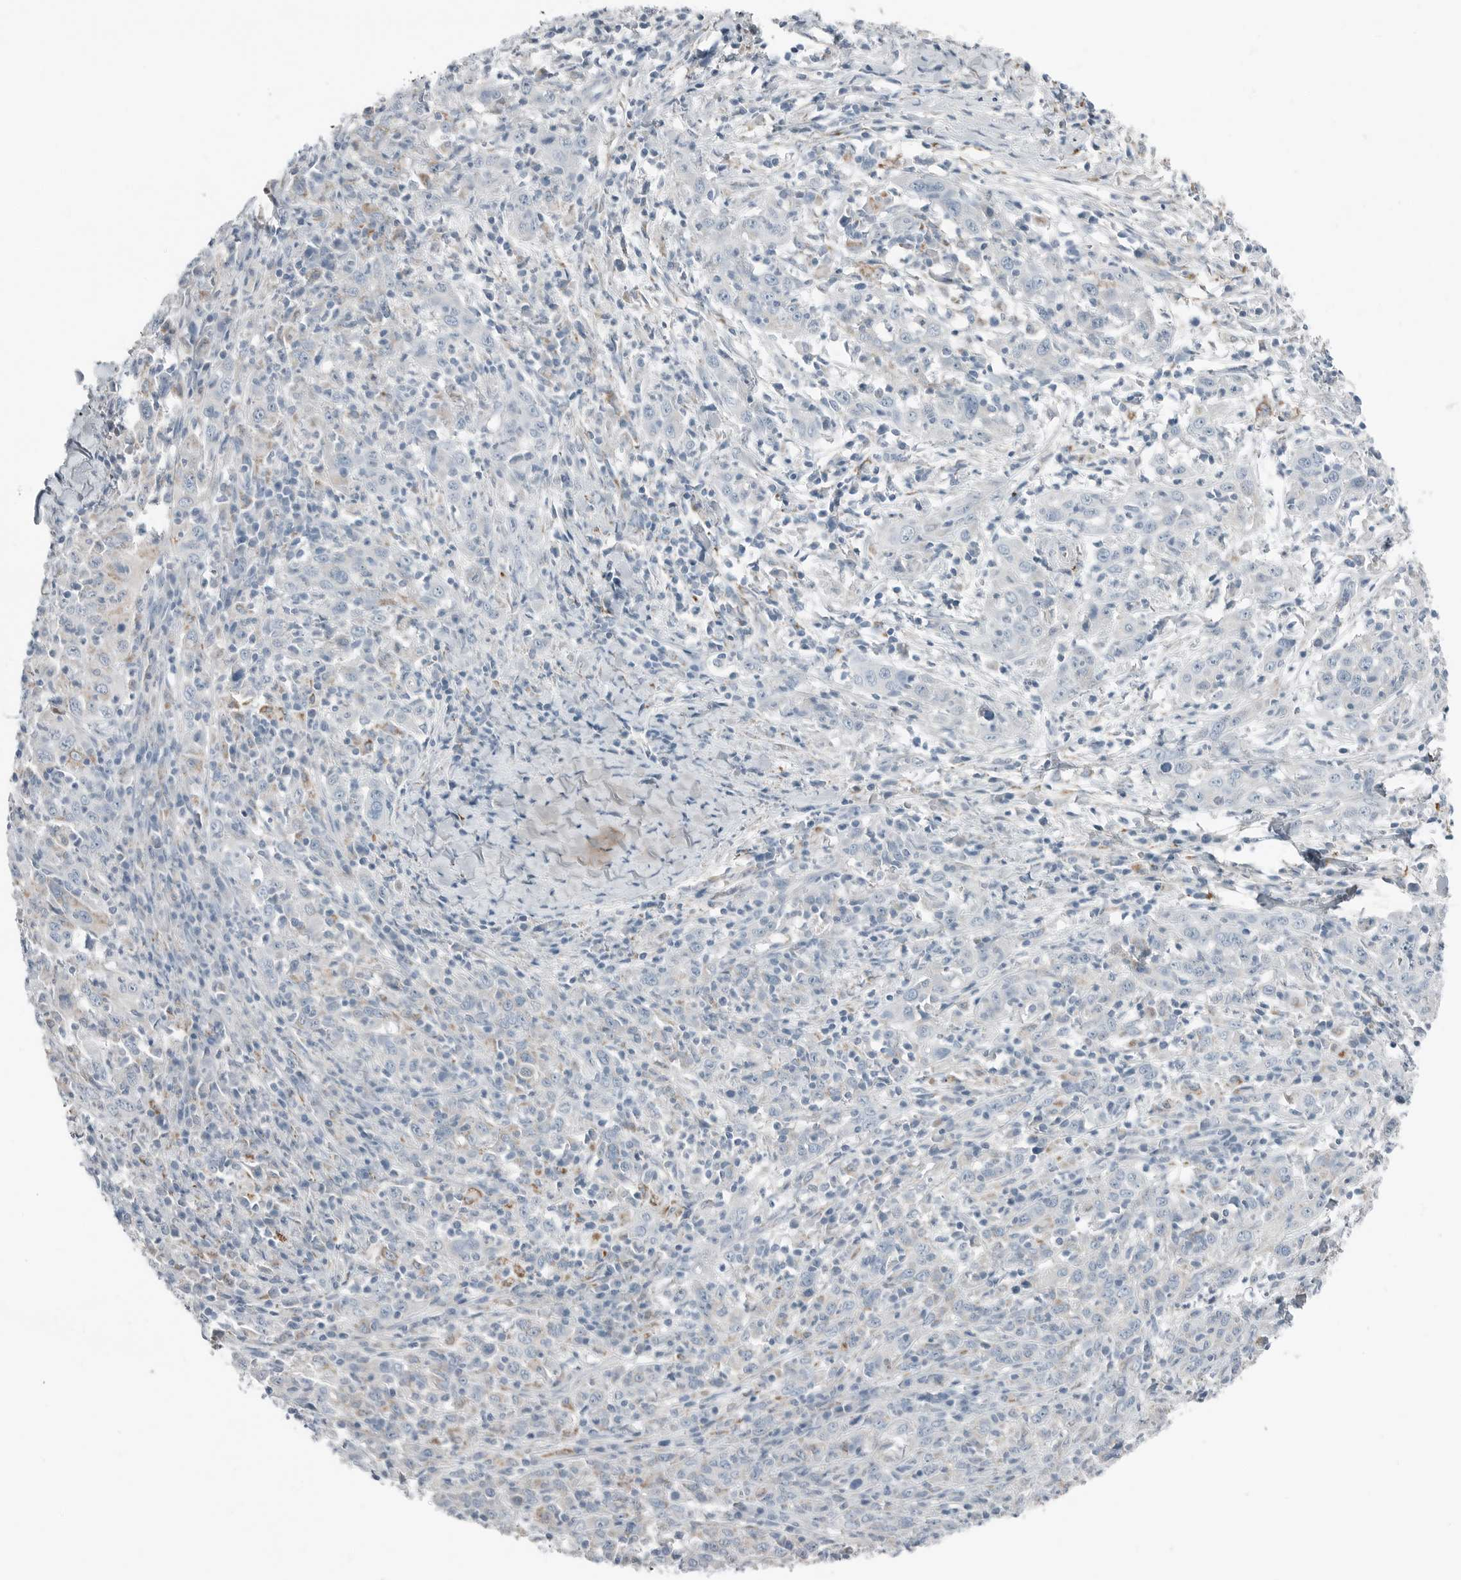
{"staining": {"intensity": "negative", "quantity": "none", "location": "none"}, "tissue": "cervical cancer", "cell_type": "Tumor cells", "image_type": "cancer", "snomed": [{"axis": "morphology", "description": "Squamous cell carcinoma, NOS"}, {"axis": "topography", "description": "Cervix"}], "caption": "DAB immunohistochemical staining of human cervical cancer (squamous cell carcinoma) reveals no significant positivity in tumor cells. Brightfield microscopy of IHC stained with DAB (brown) and hematoxylin (blue), captured at high magnification.", "gene": "SERPINB7", "patient": {"sex": "female", "age": 46}}